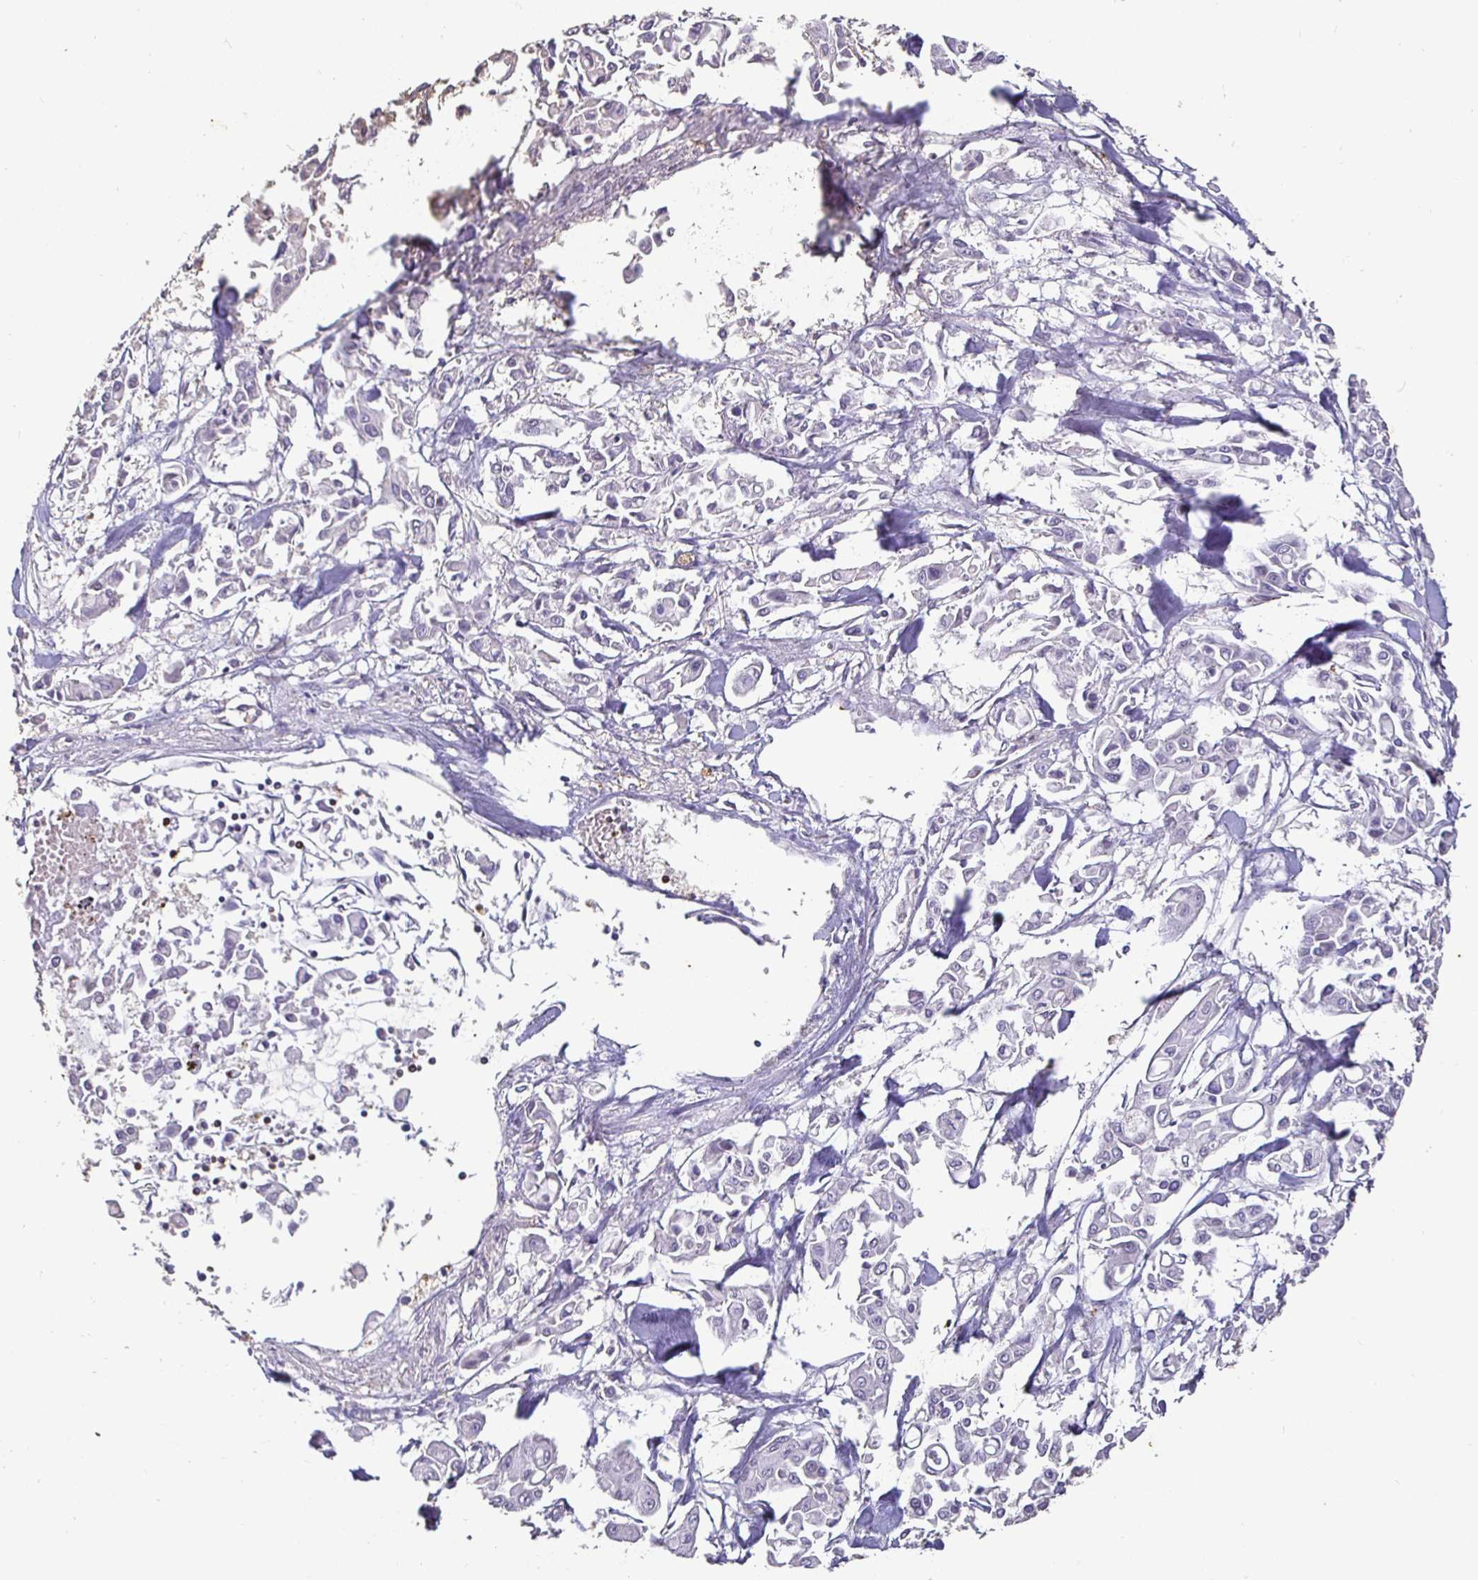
{"staining": {"intensity": "negative", "quantity": "none", "location": "none"}, "tissue": "pancreatic cancer", "cell_type": "Tumor cells", "image_type": "cancer", "snomed": [{"axis": "morphology", "description": "Adenocarcinoma, NOS"}, {"axis": "topography", "description": "Pancreas"}], "caption": "An immunohistochemistry (IHC) image of adenocarcinoma (pancreatic) is shown. There is no staining in tumor cells of adenocarcinoma (pancreatic).", "gene": "SHISA4", "patient": {"sex": "male", "age": 61}}